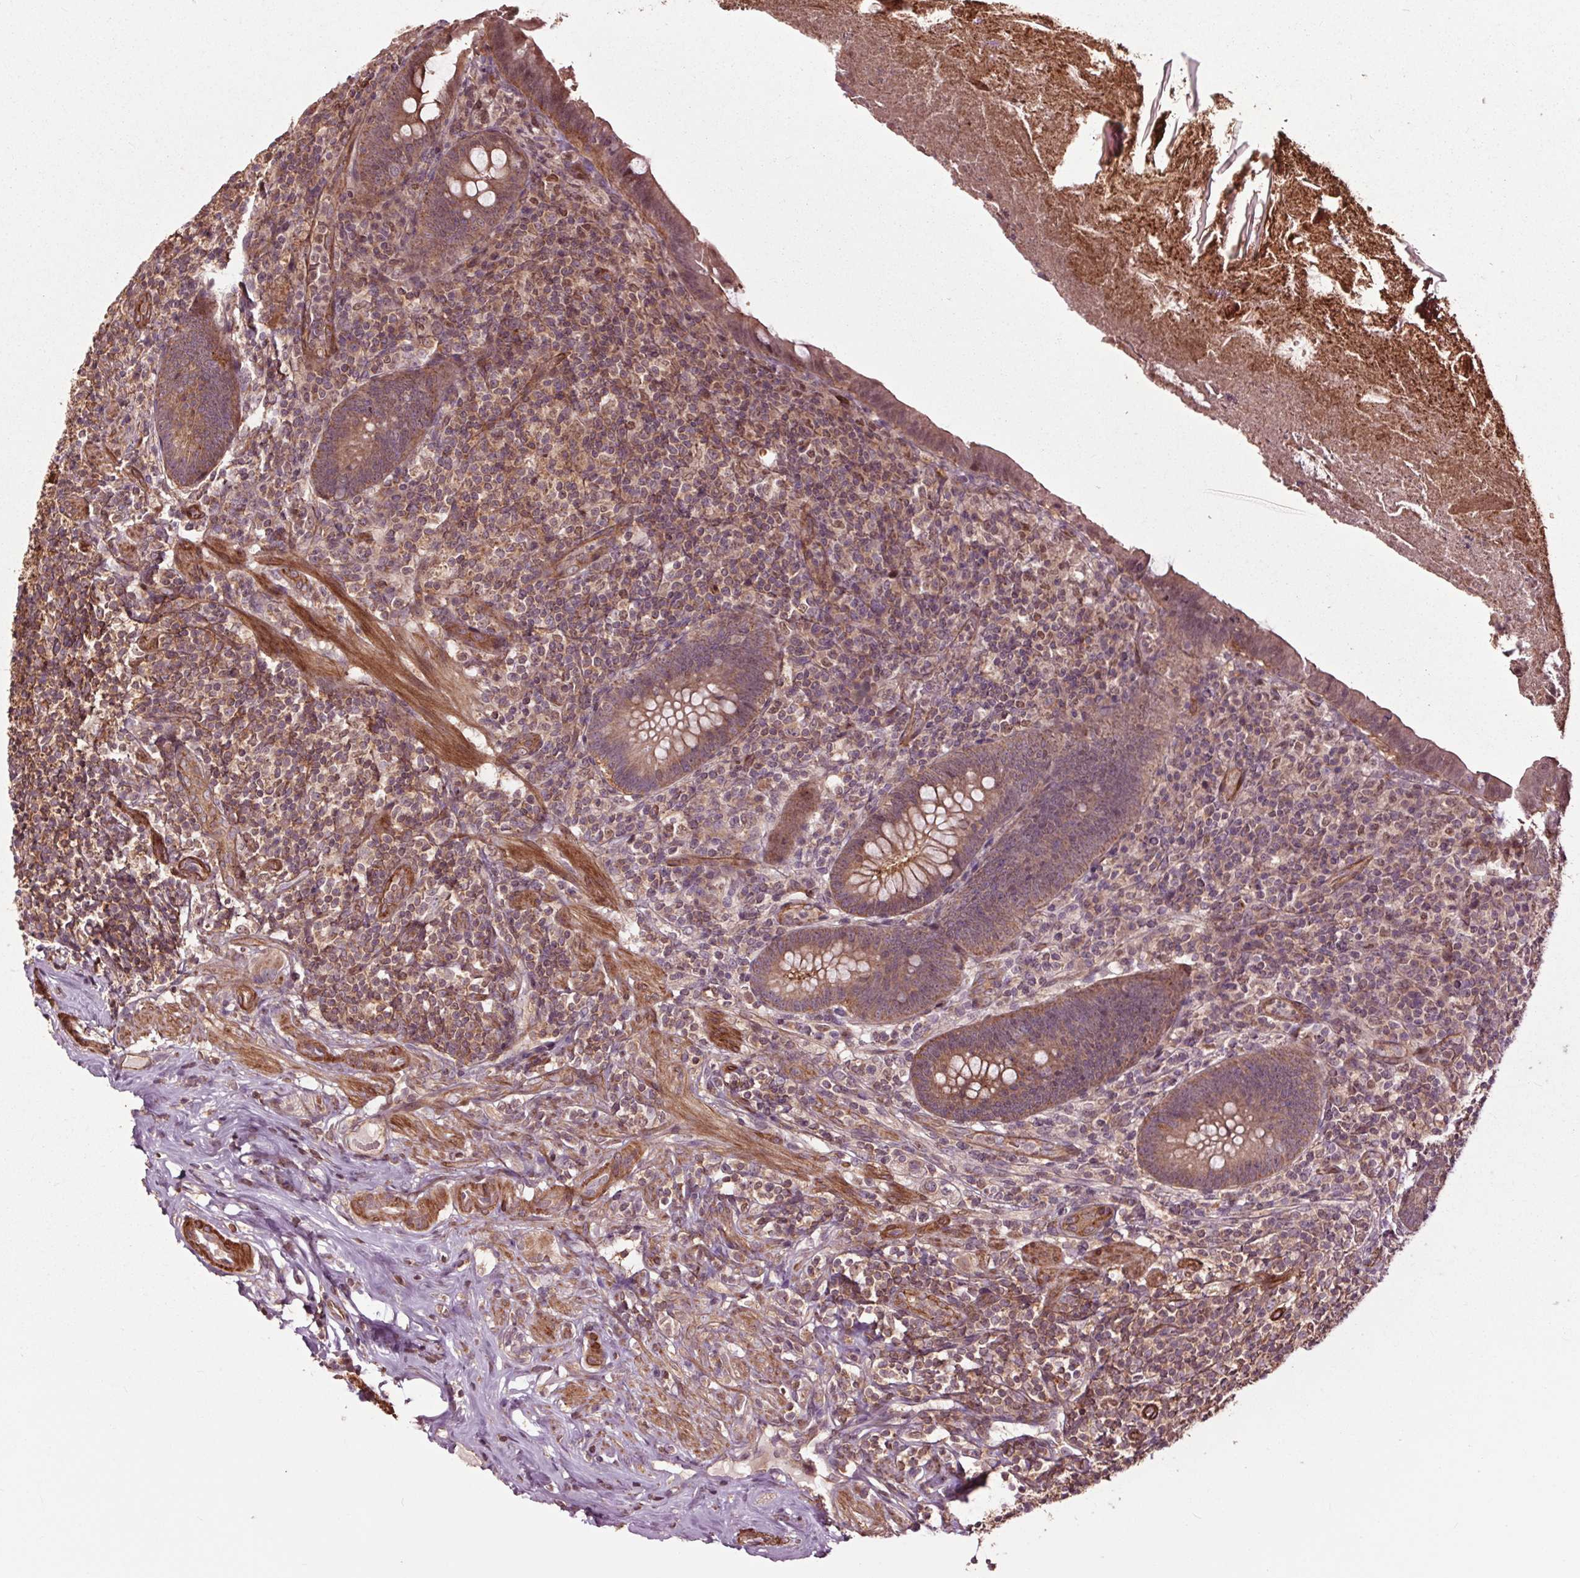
{"staining": {"intensity": "moderate", "quantity": ">75%", "location": "cytoplasmic/membranous"}, "tissue": "appendix", "cell_type": "Glandular cells", "image_type": "normal", "snomed": [{"axis": "morphology", "description": "Normal tissue, NOS"}, {"axis": "topography", "description": "Appendix"}], "caption": "Immunohistochemistry (IHC) histopathology image of unremarkable appendix stained for a protein (brown), which demonstrates medium levels of moderate cytoplasmic/membranous positivity in approximately >75% of glandular cells.", "gene": "CEP95", "patient": {"sex": "male", "age": 47}}